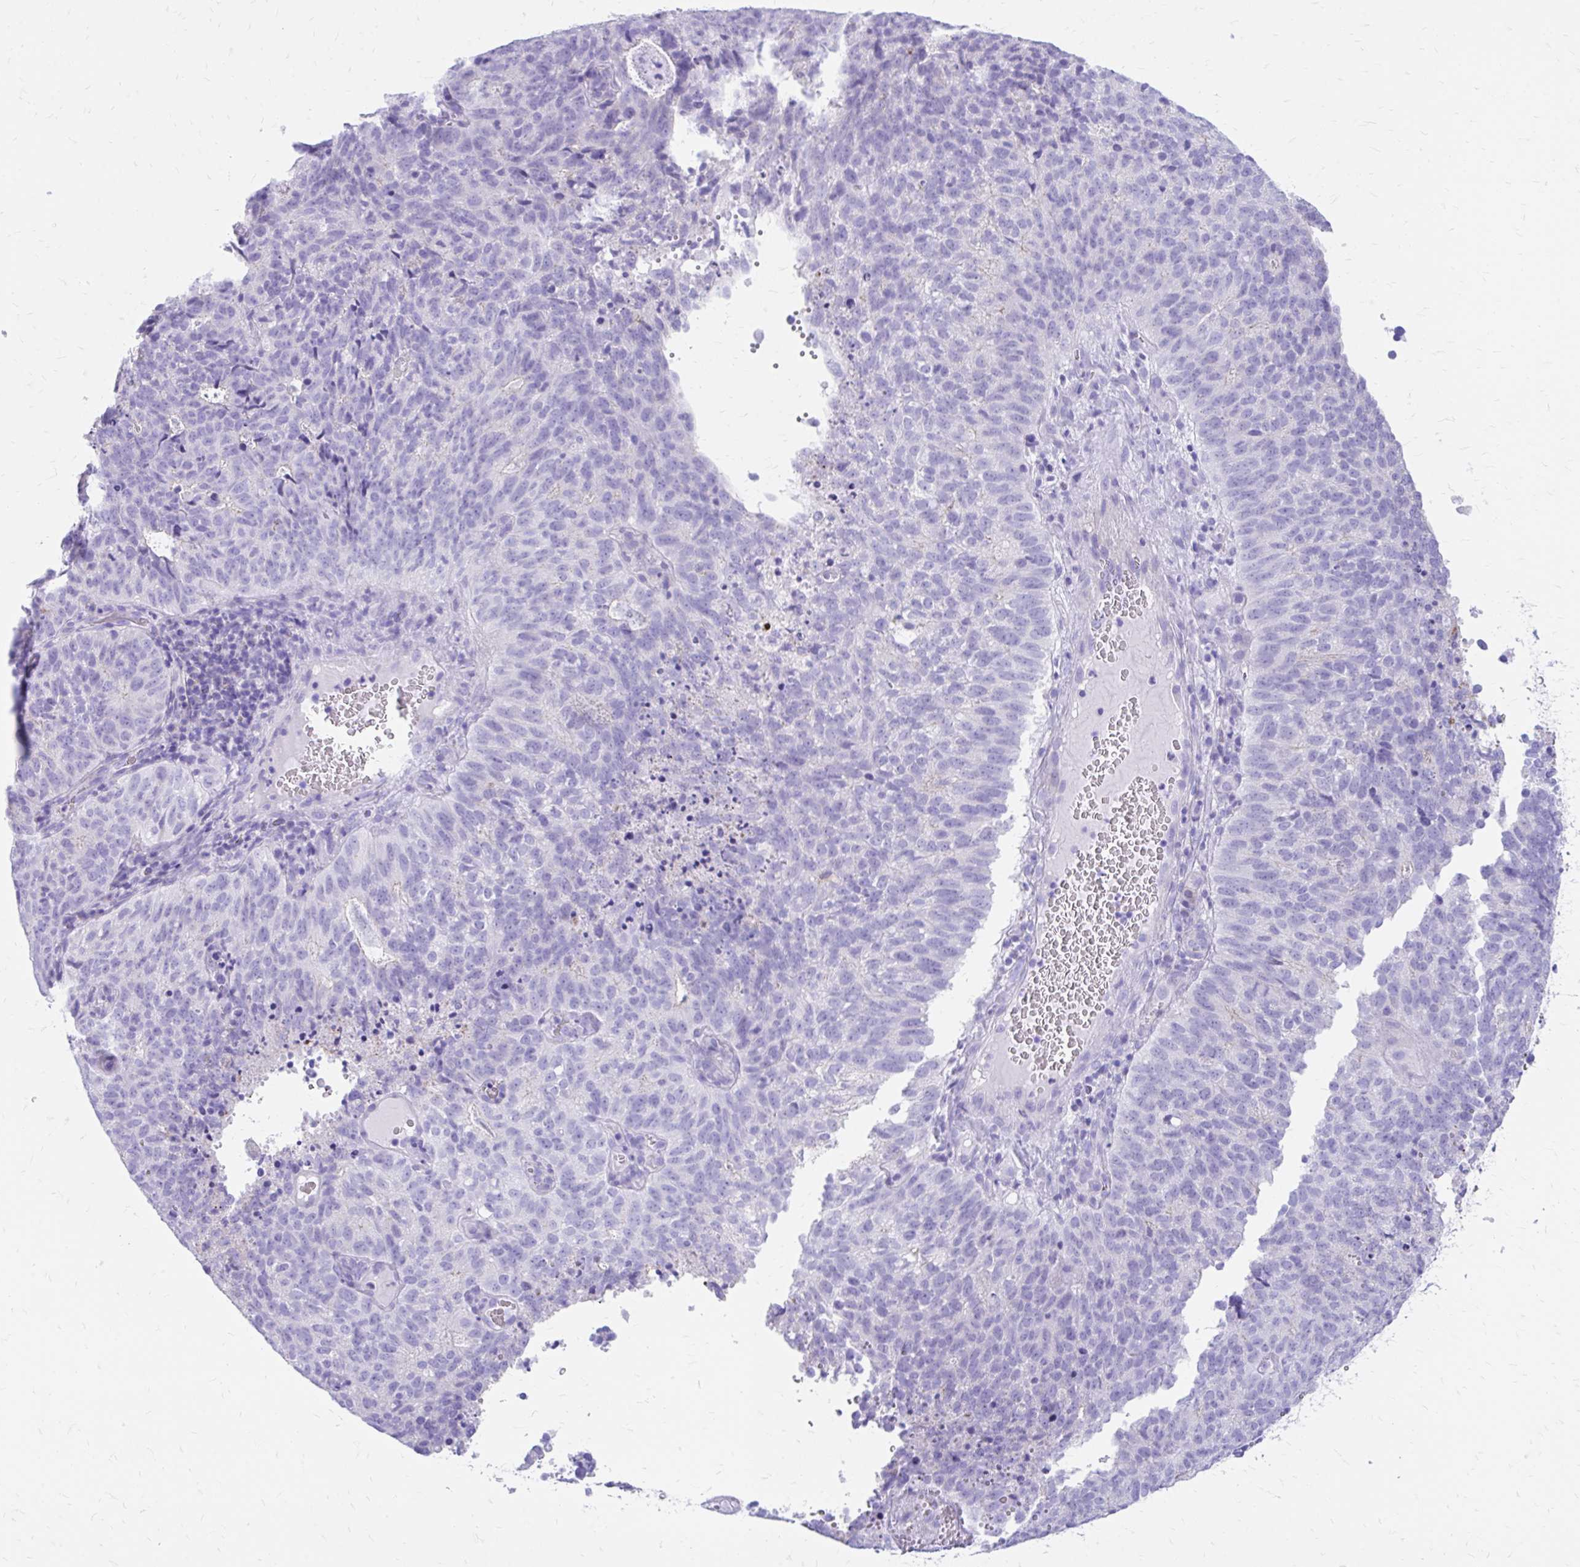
{"staining": {"intensity": "negative", "quantity": "none", "location": "none"}, "tissue": "cervical cancer", "cell_type": "Tumor cells", "image_type": "cancer", "snomed": [{"axis": "morphology", "description": "Adenocarcinoma, NOS"}, {"axis": "topography", "description": "Cervix"}], "caption": "The histopathology image displays no staining of tumor cells in adenocarcinoma (cervical). (Stains: DAB (3,3'-diaminobenzidine) immunohistochemistry (IHC) with hematoxylin counter stain, Microscopy: brightfield microscopy at high magnification).", "gene": "ZNF699", "patient": {"sex": "female", "age": 38}}